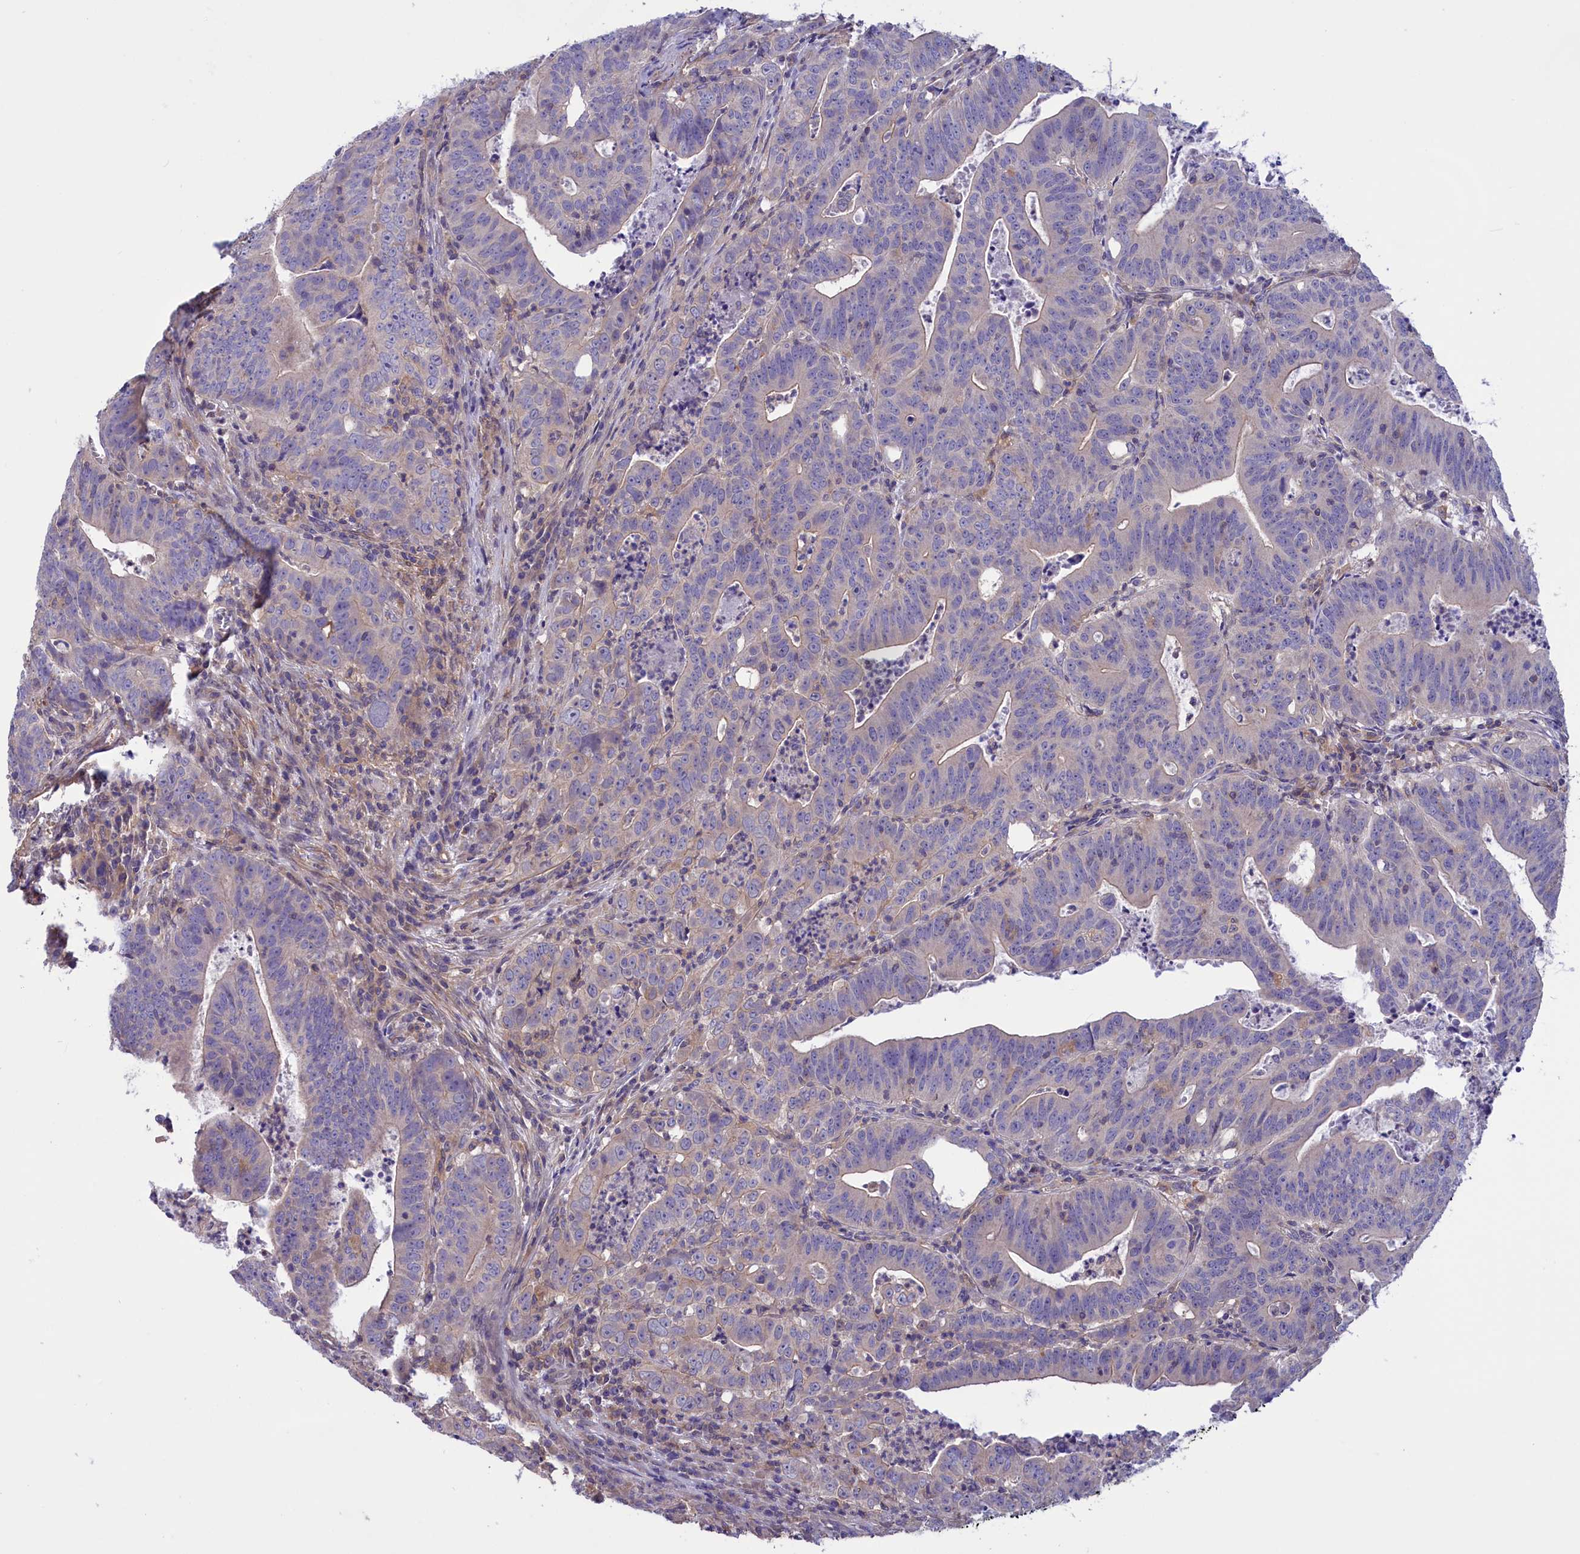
{"staining": {"intensity": "negative", "quantity": "none", "location": "none"}, "tissue": "colorectal cancer", "cell_type": "Tumor cells", "image_type": "cancer", "snomed": [{"axis": "morphology", "description": "Adenocarcinoma, NOS"}, {"axis": "topography", "description": "Rectum"}], "caption": "Immunohistochemistry of colorectal adenocarcinoma reveals no positivity in tumor cells.", "gene": "AMDHD2", "patient": {"sex": "male", "age": 69}}